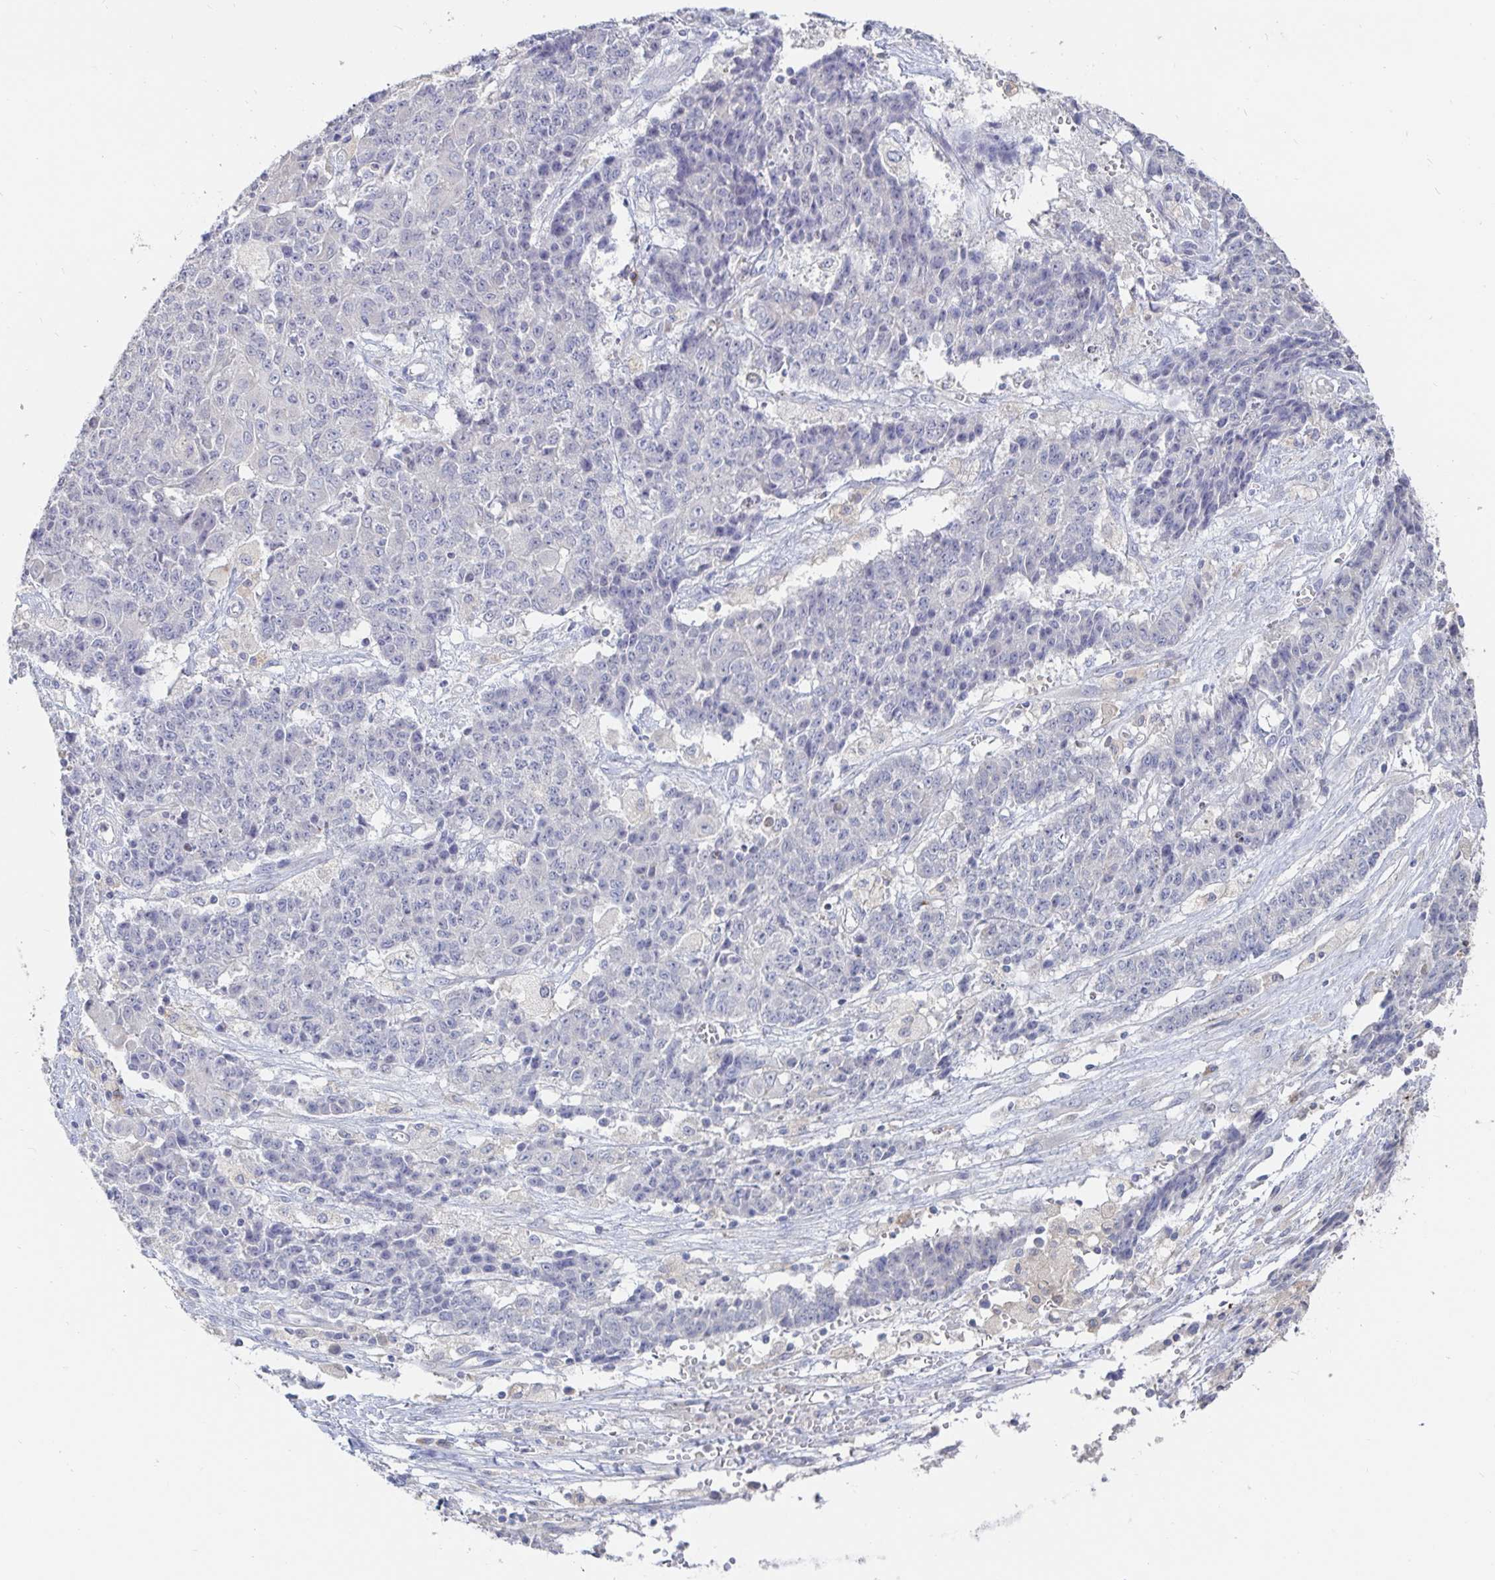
{"staining": {"intensity": "negative", "quantity": "none", "location": "none"}, "tissue": "ovarian cancer", "cell_type": "Tumor cells", "image_type": "cancer", "snomed": [{"axis": "morphology", "description": "Carcinoma, endometroid"}, {"axis": "topography", "description": "Ovary"}], "caption": "Human endometroid carcinoma (ovarian) stained for a protein using IHC reveals no expression in tumor cells.", "gene": "SPPL3", "patient": {"sex": "female", "age": 42}}